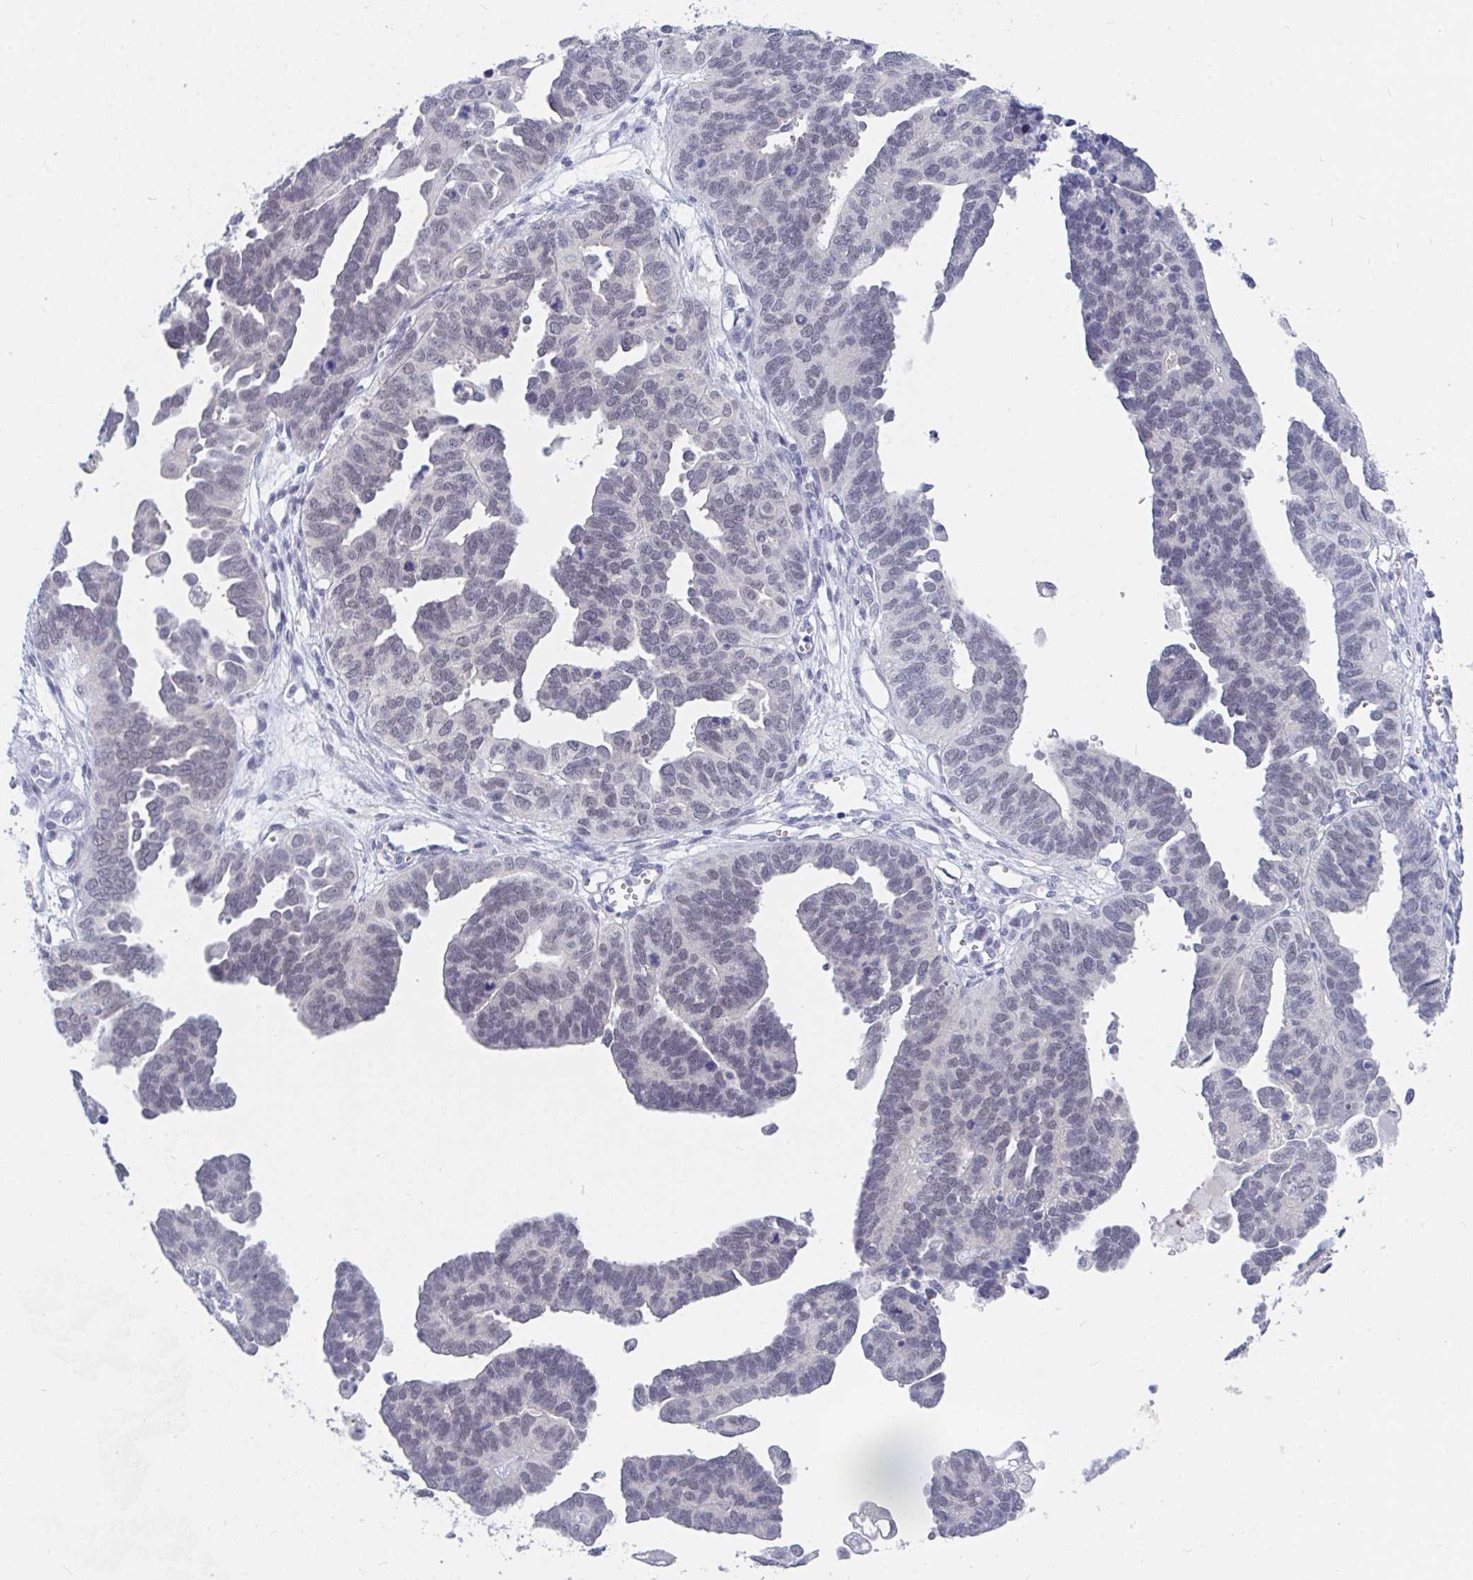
{"staining": {"intensity": "negative", "quantity": "none", "location": "none"}, "tissue": "ovarian cancer", "cell_type": "Tumor cells", "image_type": "cancer", "snomed": [{"axis": "morphology", "description": "Cystadenocarcinoma, serous, NOS"}, {"axis": "topography", "description": "Ovary"}], "caption": "Immunohistochemistry photomicrograph of neoplastic tissue: serous cystadenocarcinoma (ovarian) stained with DAB (3,3'-diaminobenzidine) demonstrates no significant protein positivity in tumor cells.", "gene": "DAOA", "patient": {"sex": "female", "age": 51}}